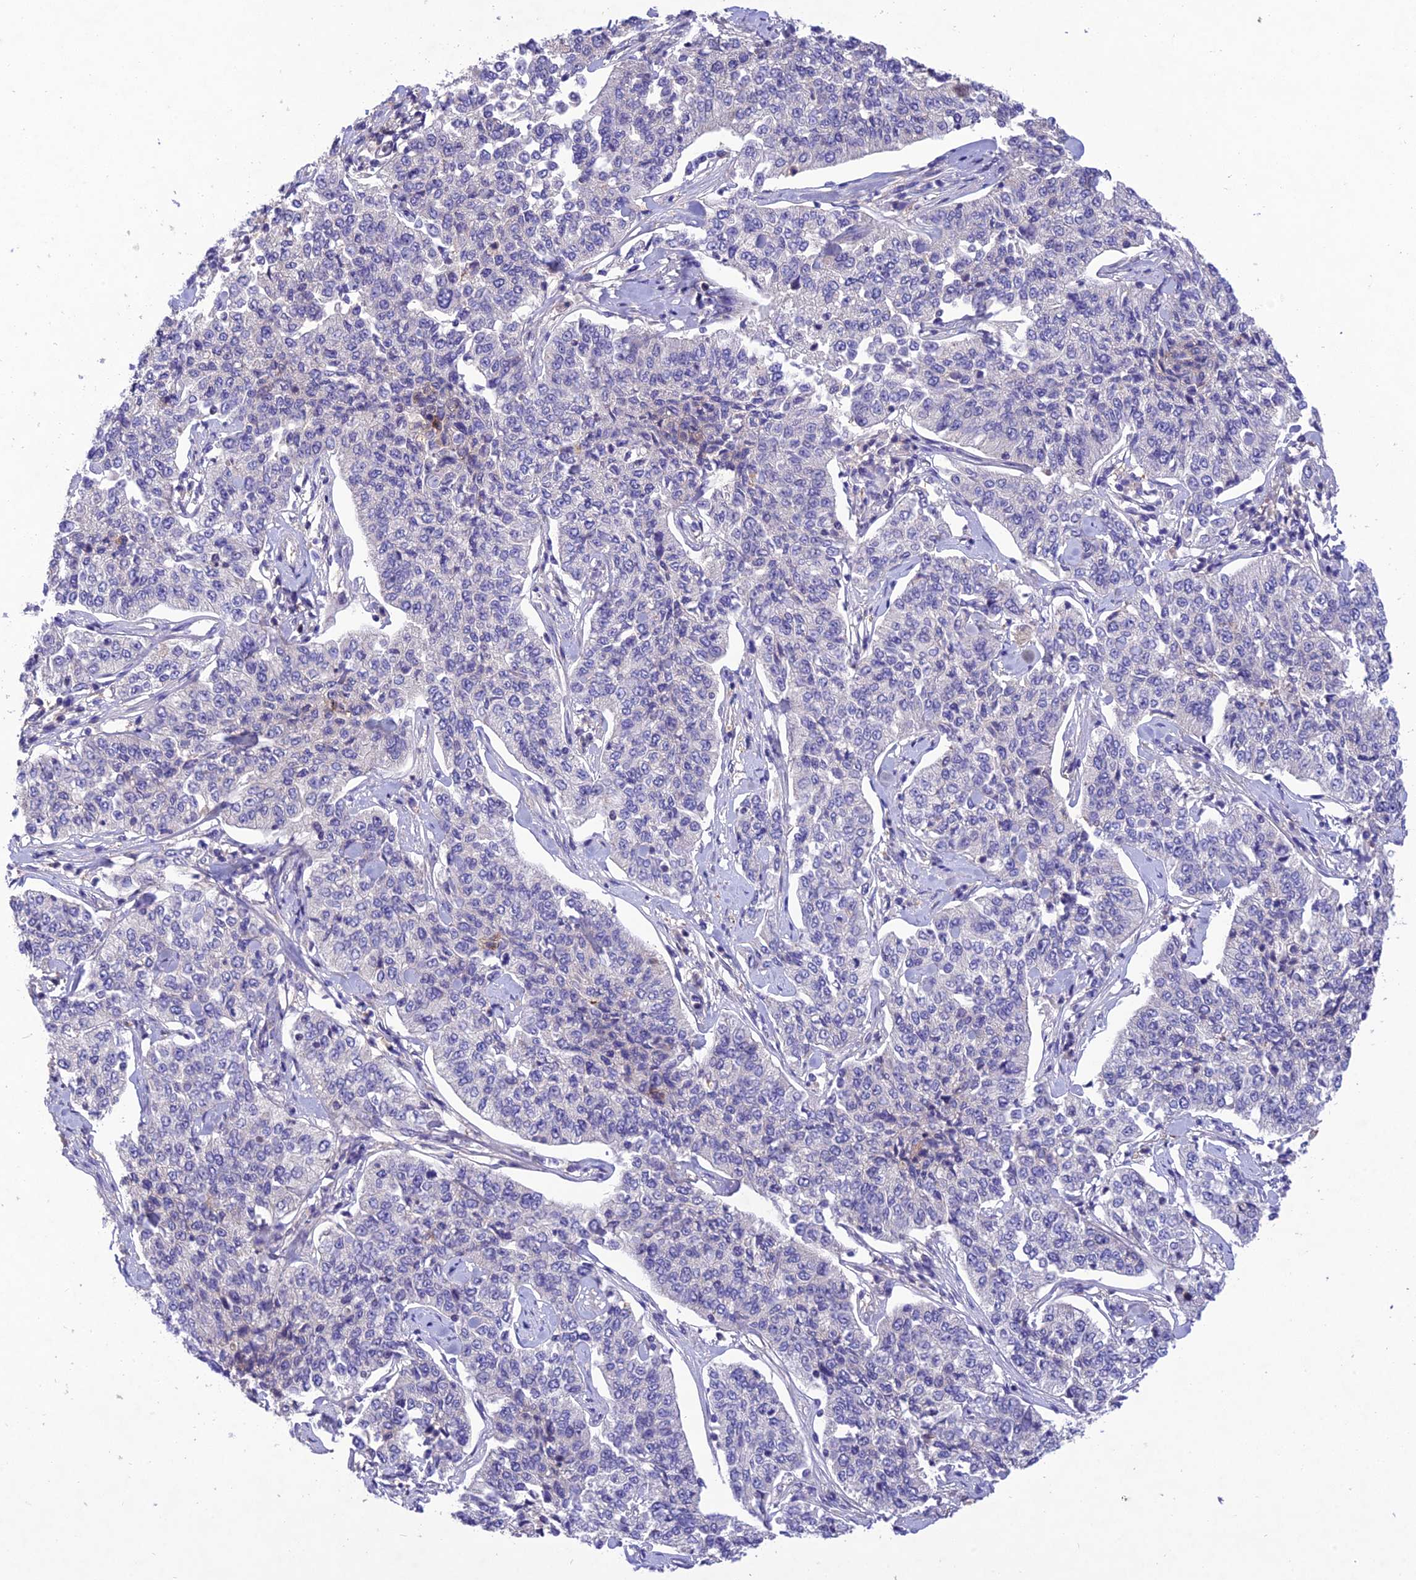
{"staining": {"intensity": "negative", "quantity": "none", "location": "none"}, "tissue": "cervical cancer", "cell_type": "Tumor cells", "image_type": "cancer", "snomed": [{"axis": "morphology", "description": "Squamous cell carcinoma, NOS"}, {"axis": "topography", "description": "Cervix"}], "caption": "DAB immunohistochemical staining of human cervical cancer (squamous cell carcinoma) exhibits no significant staining in tumor cells.", "gene": "SNX24", "patient": {"sex": "female", "age": 35}}